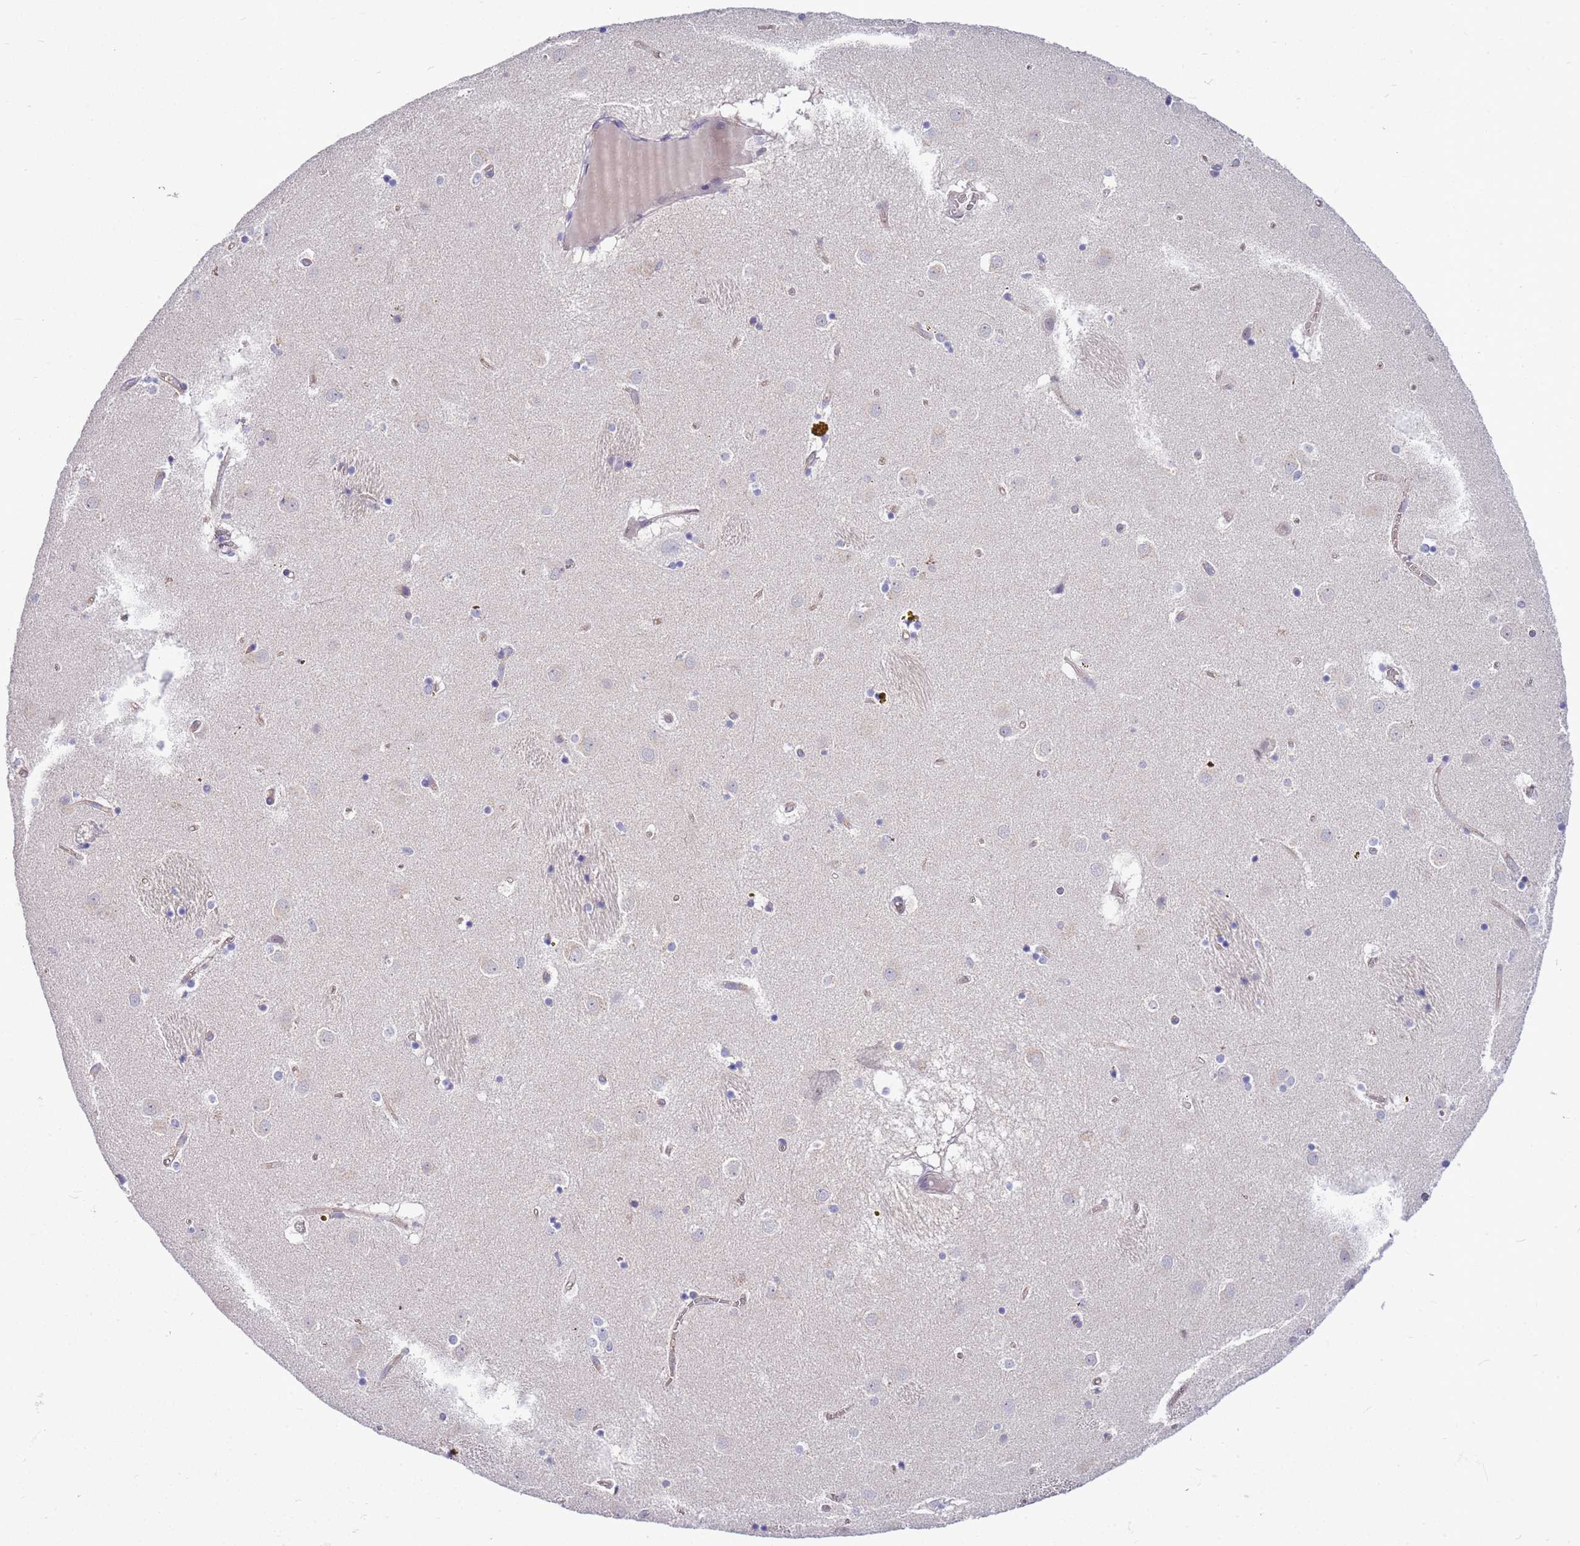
{"staining": {"intensity": "negative", "quantity": "none", "location": "none"}, "tissue": "caudate", "cell_type": "Glial cells", "image_type": "normal", "snomed": [{"axis": "morphology", "description": "Normal tissue, NOS"}, {"axis": "topography", "description": "Lateral ventricle wall"}], "caption": "Glial cells show no significant staining in normal caudate.", "gene": "BRMS1L", "patient": {"sex": "male", "age": 70}}